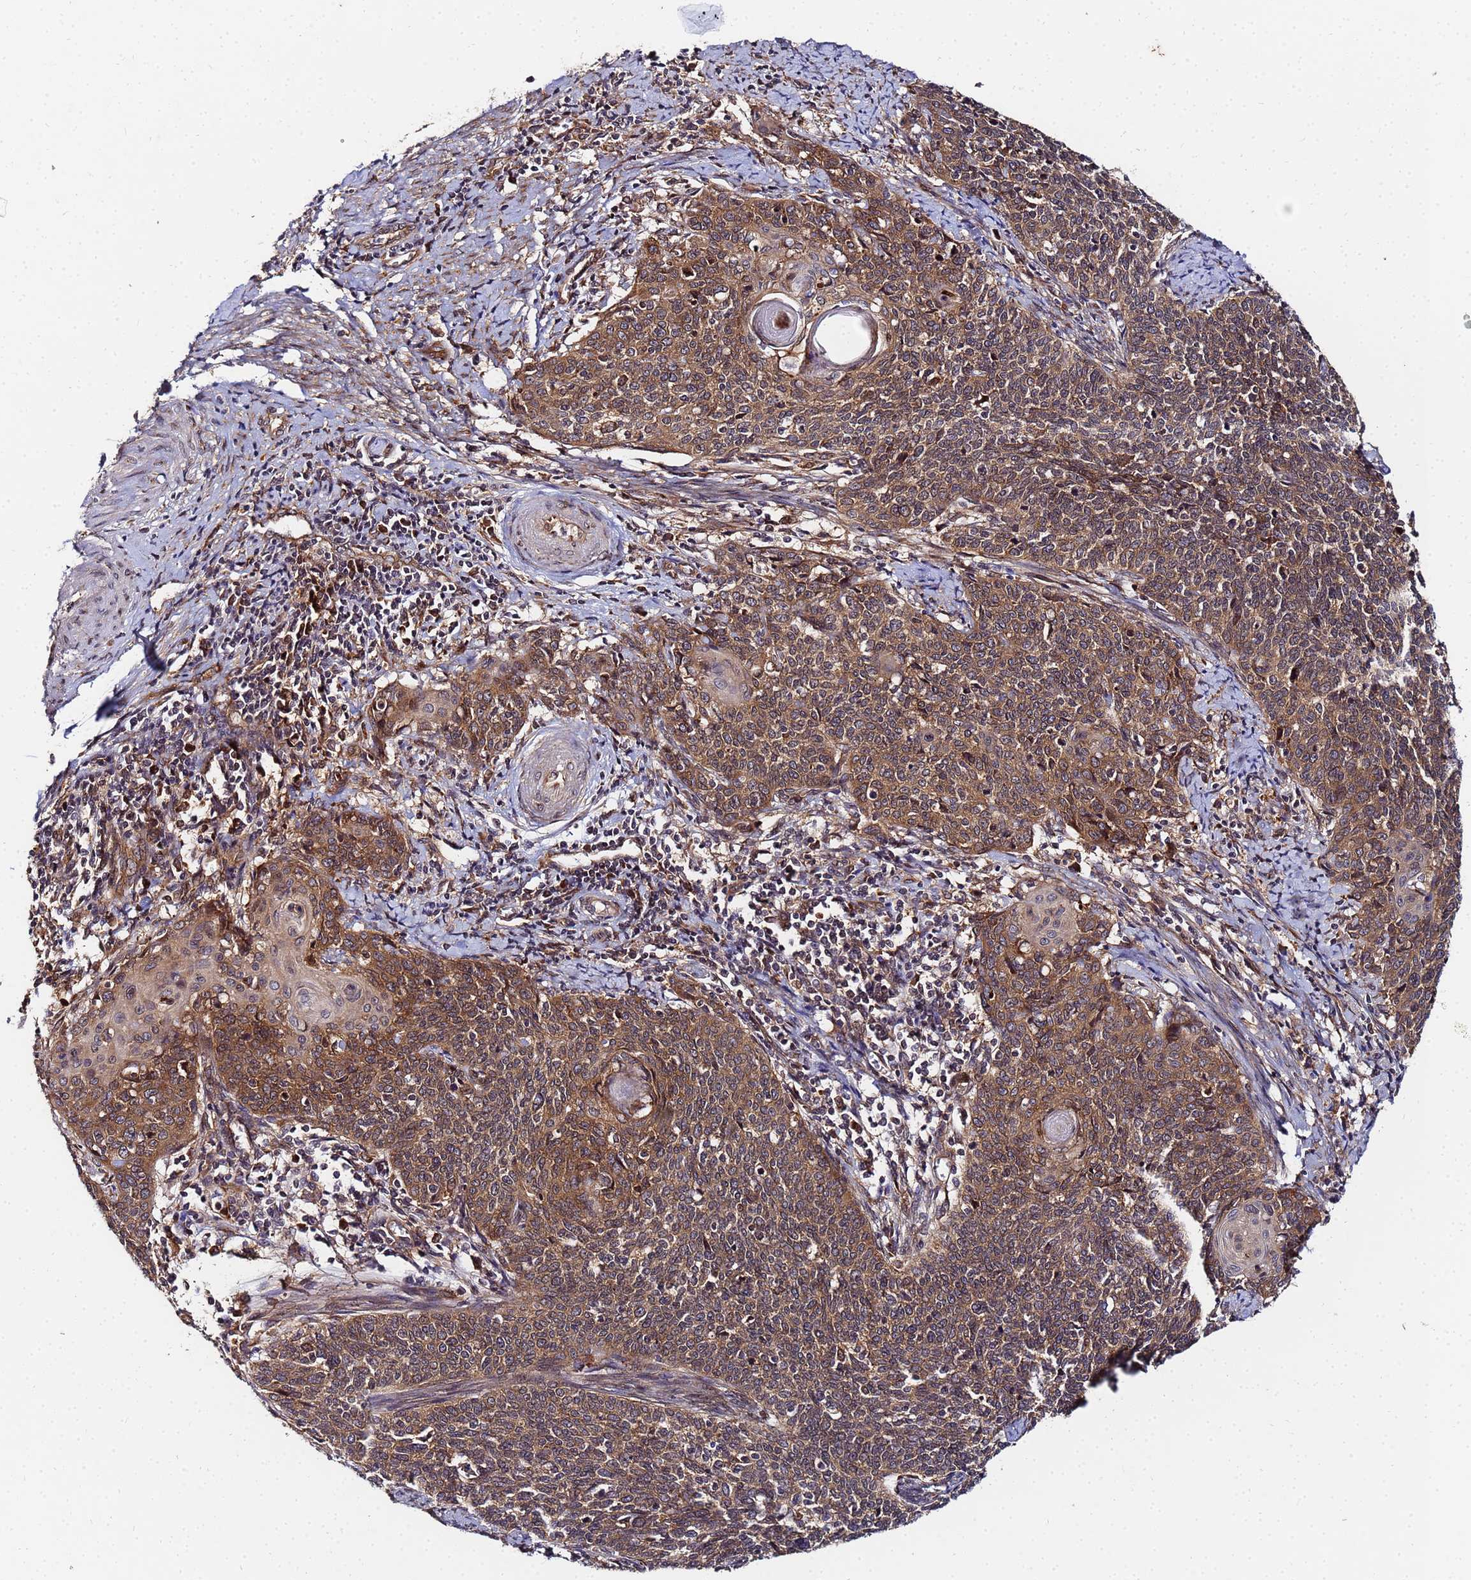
{"staining": {"intensity": "moderate", "quantity": ">75%", "location": "cytoplasmic/membranous"}, "tissue": "cervical cancer", "cell_type": "Tumor cells", "image_type": "cancer", "snomed": [{"axis": "morphology", "description": "Squamous cell carcinoma, NOS"}, {"axis": "topography", "description": "Cervix"}], "caption": "Moderate cytoplasmic/membranous protein expression is identified in about >75% of tumor cells in cervical cancer (squamous cell carcinoma).", "gene": "UNC93B1", "patient": {"sex": "female", "age": 39}}